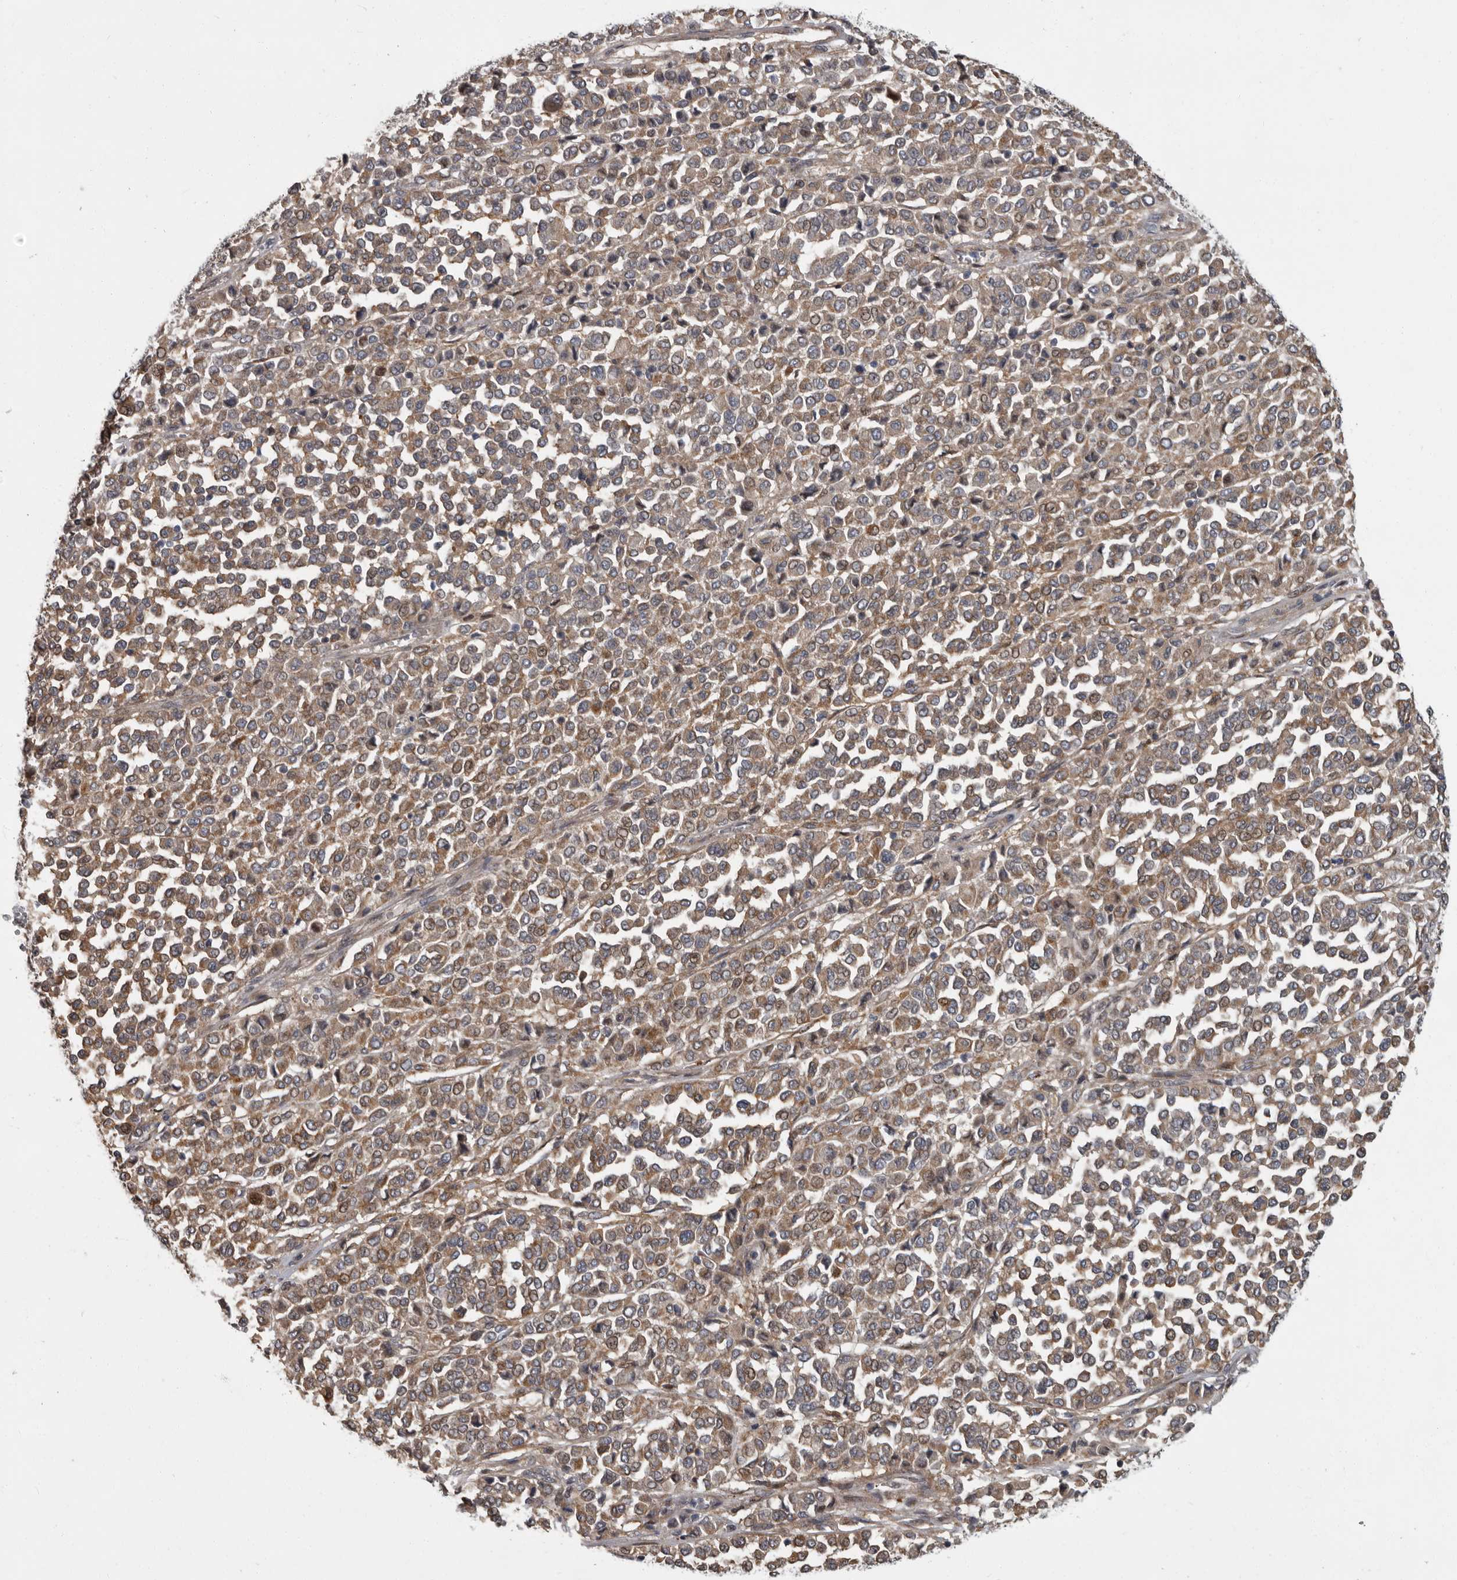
{"staining": {"intensity": "weak", "quantity": "25%-75%", "location": "cytoplasmic/membranous"}, "tissue": "melanoma", "cell_type": "Tumor cells", "image_type": "cancer", "snomed": [{"axis": "morphology", "description": "Malignant melanoma, Metastatic site"}, {"axis": "topography", "description": "Pancreas"}], "caption": "Malignant melanoma (metastatic site) stained with a brown dye exhibits weak cytoplasmic/membranous positive positivity in approximately 25%-75% of tumor cells.", "gene": "PDE7A", "patient": {"sex": "female", "age": 30}}